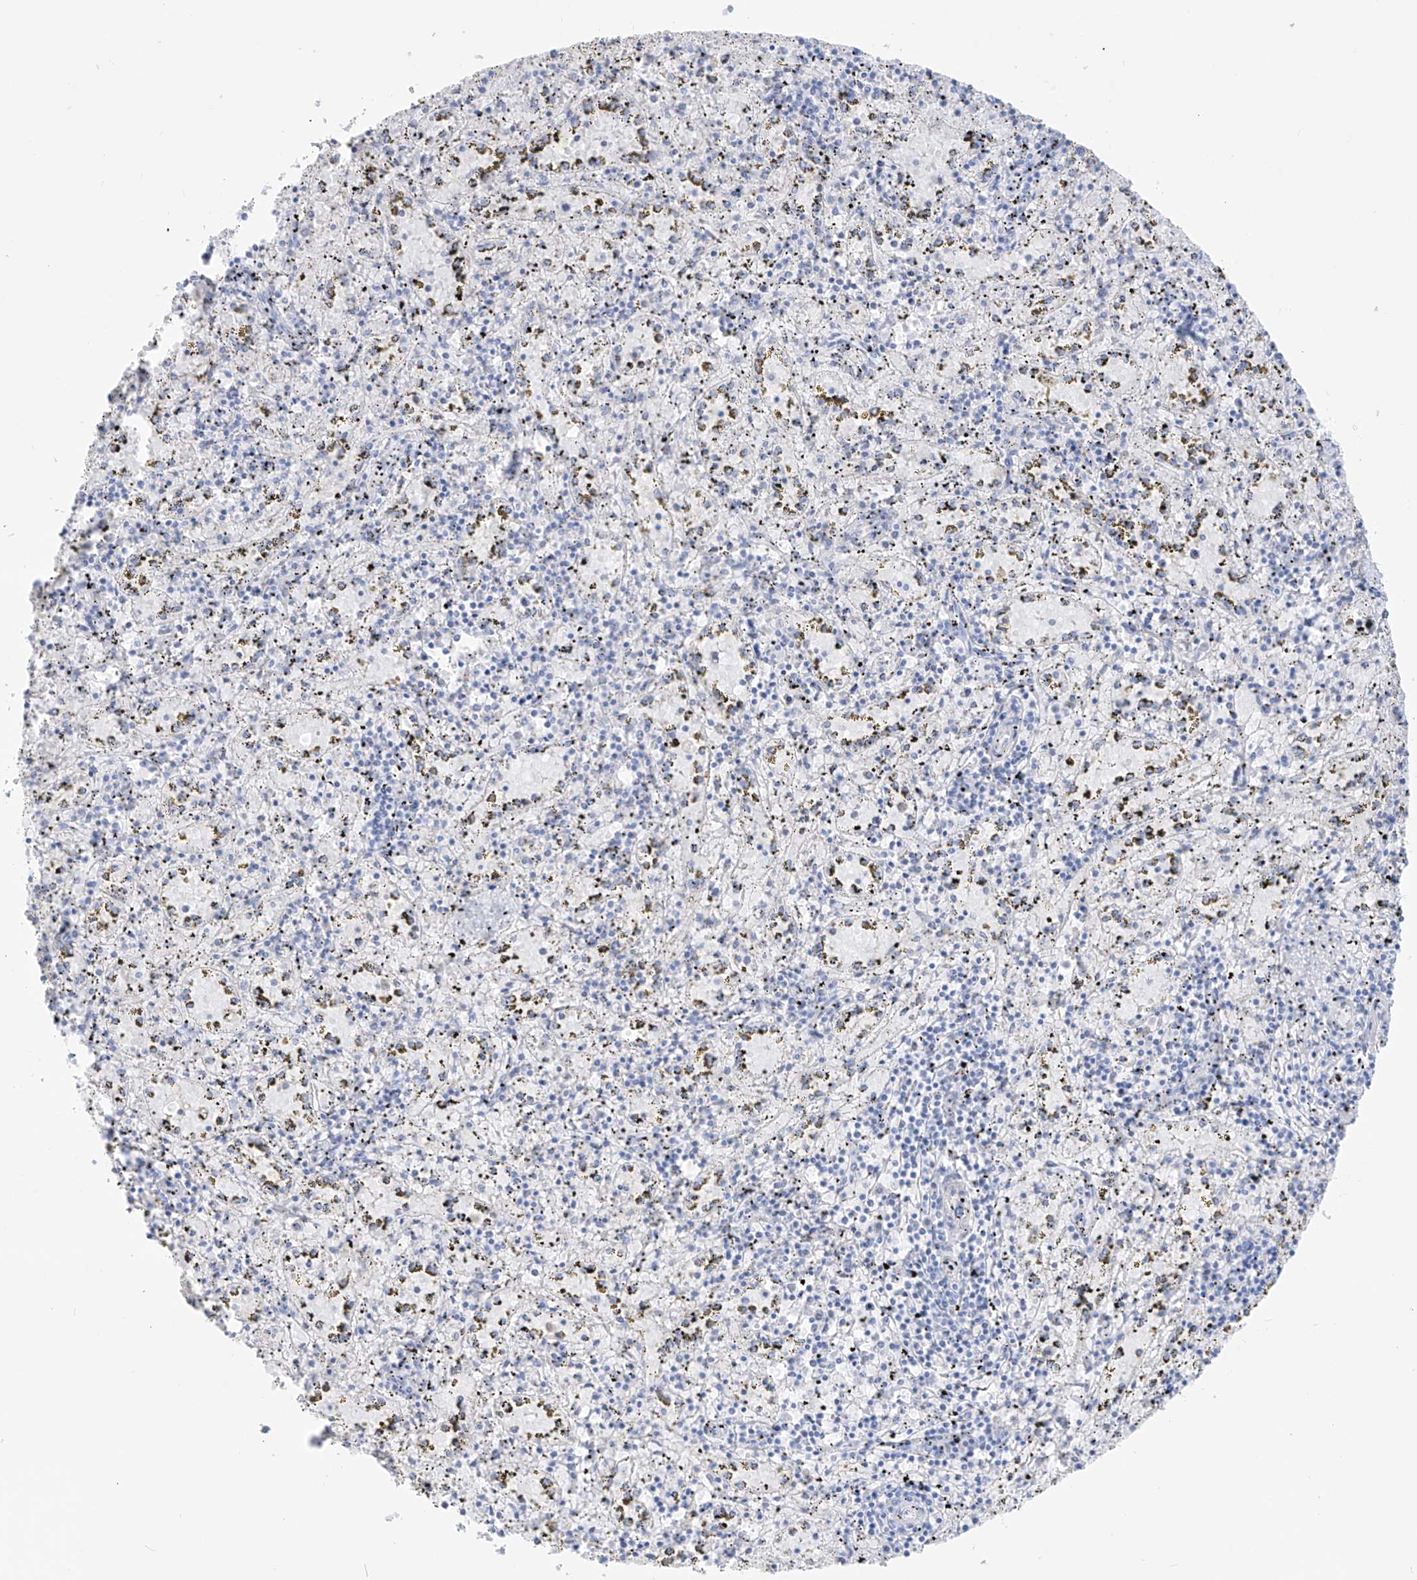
{"staining": {"intensity": "negative", "quantity": "none", "location": "none"}, "tissue": "spleen", "cell_type": "Cells in red pulp", "image_type": "normal", "snomed": [{"axis": "morphology", "description": "Normal tissue, NOS"}, {"axis": "topography", "description": "Spleen"}], "caption": "Spleen stained for a protein using immunohistochemistry shows no expression cells in red pulp.", "gene": "SLC26A3", "patient": {"sex": "male", "age": 11}}